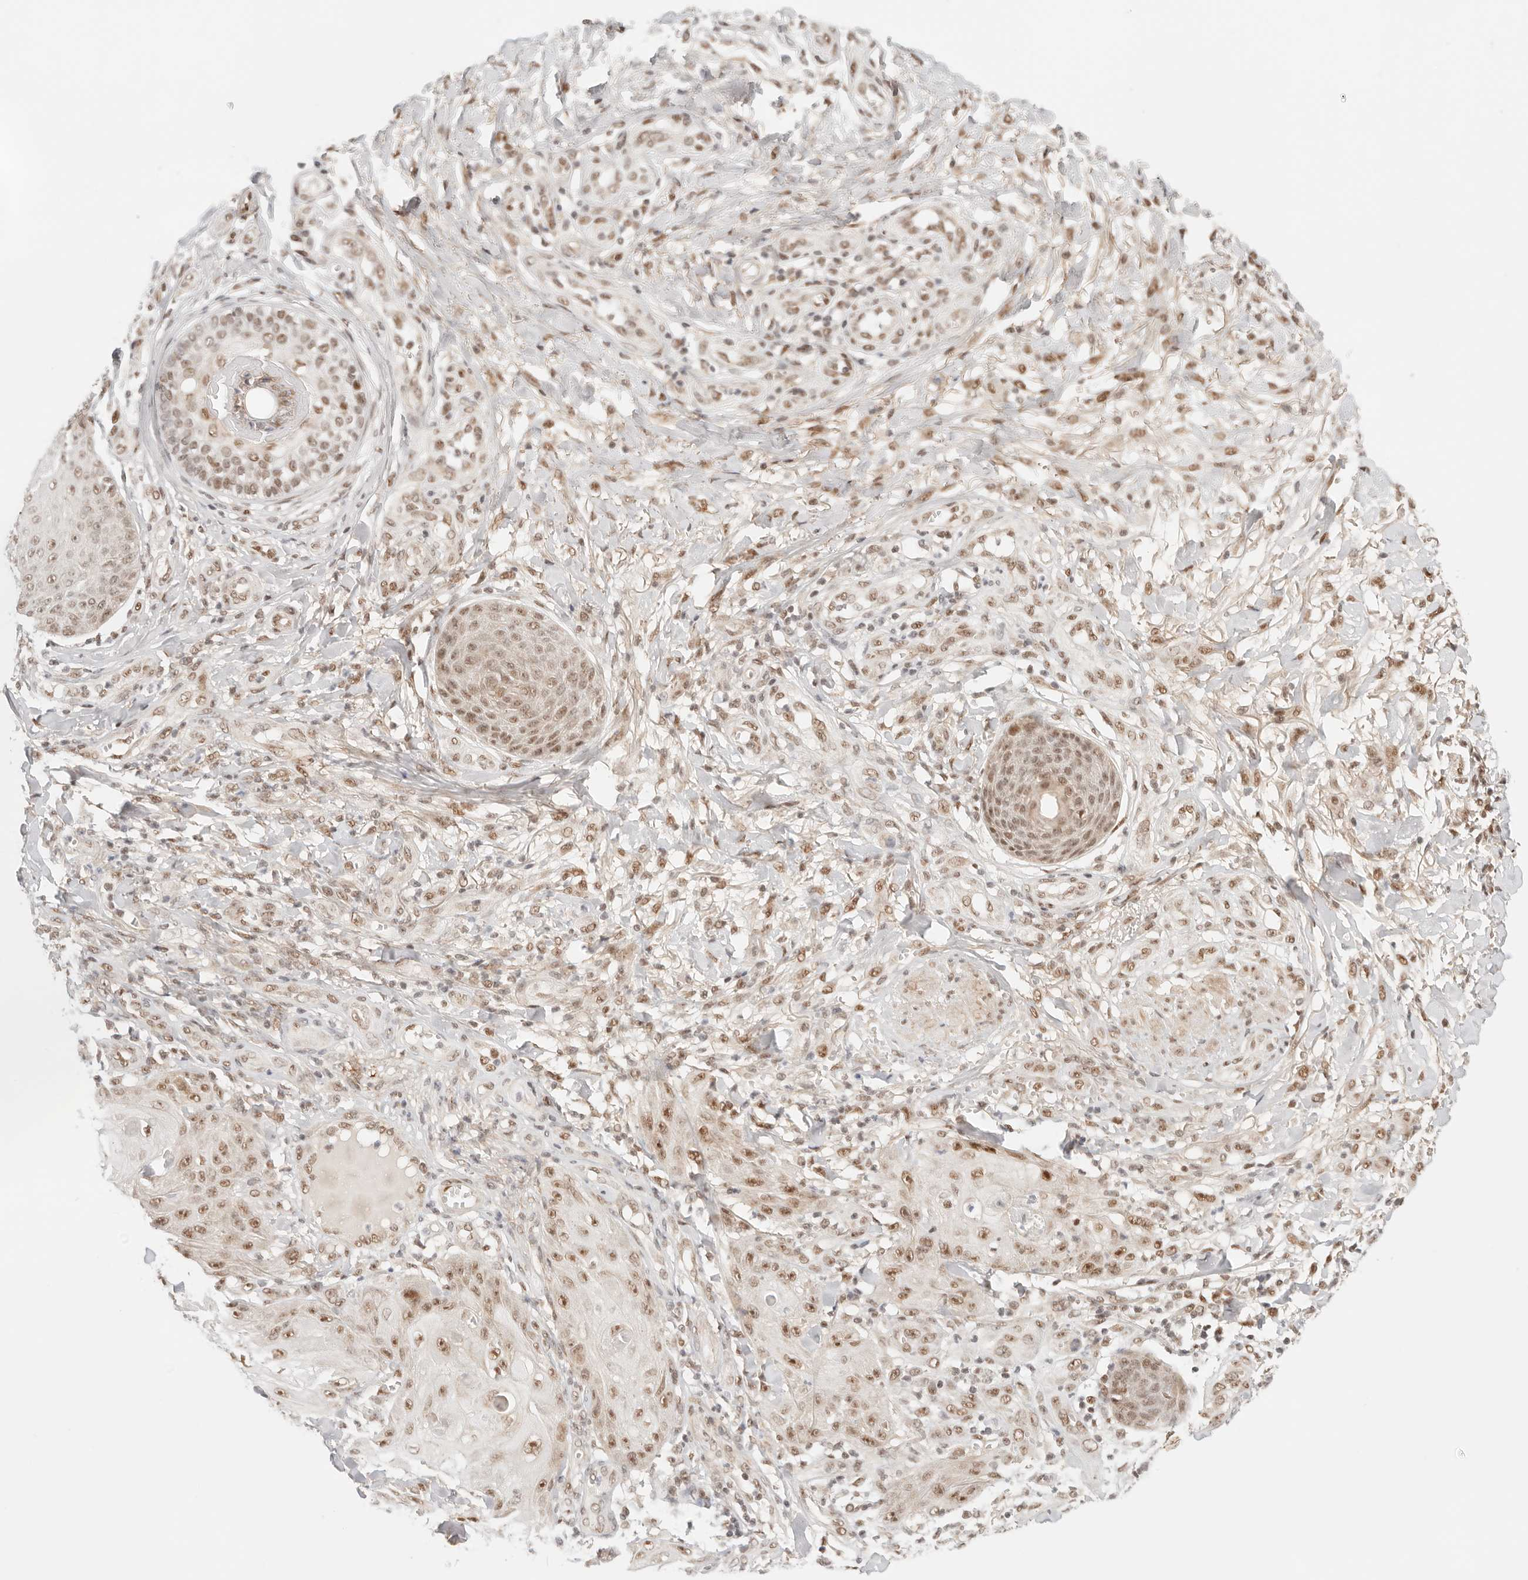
{"staining": {"intensity": "moderate", "quantity": "25%-75%", "location": "nuclear"}, "tissue": "skin cancer", "cell_type": "Tumor cells", "image_type": "cancer", "snomed": [{"axis": "morphology", "description": "Squamous cell carcinoma, NOS"}, {"axis": "topography", "description": "Skin"}], "caption": "Immunohistochemistry (IHC) (DAB) staining of human skin cancer (squamous cell carcinoma) shows moderate nuclear protein expression in approximately 25%-75% of tumor cells. (DAB (3,3'-diaminobenzidine) IHC with brightfield microscopy, high magnification).", "gene": "GTF2E2", "patient": {"sex": "male", "age": 74}}